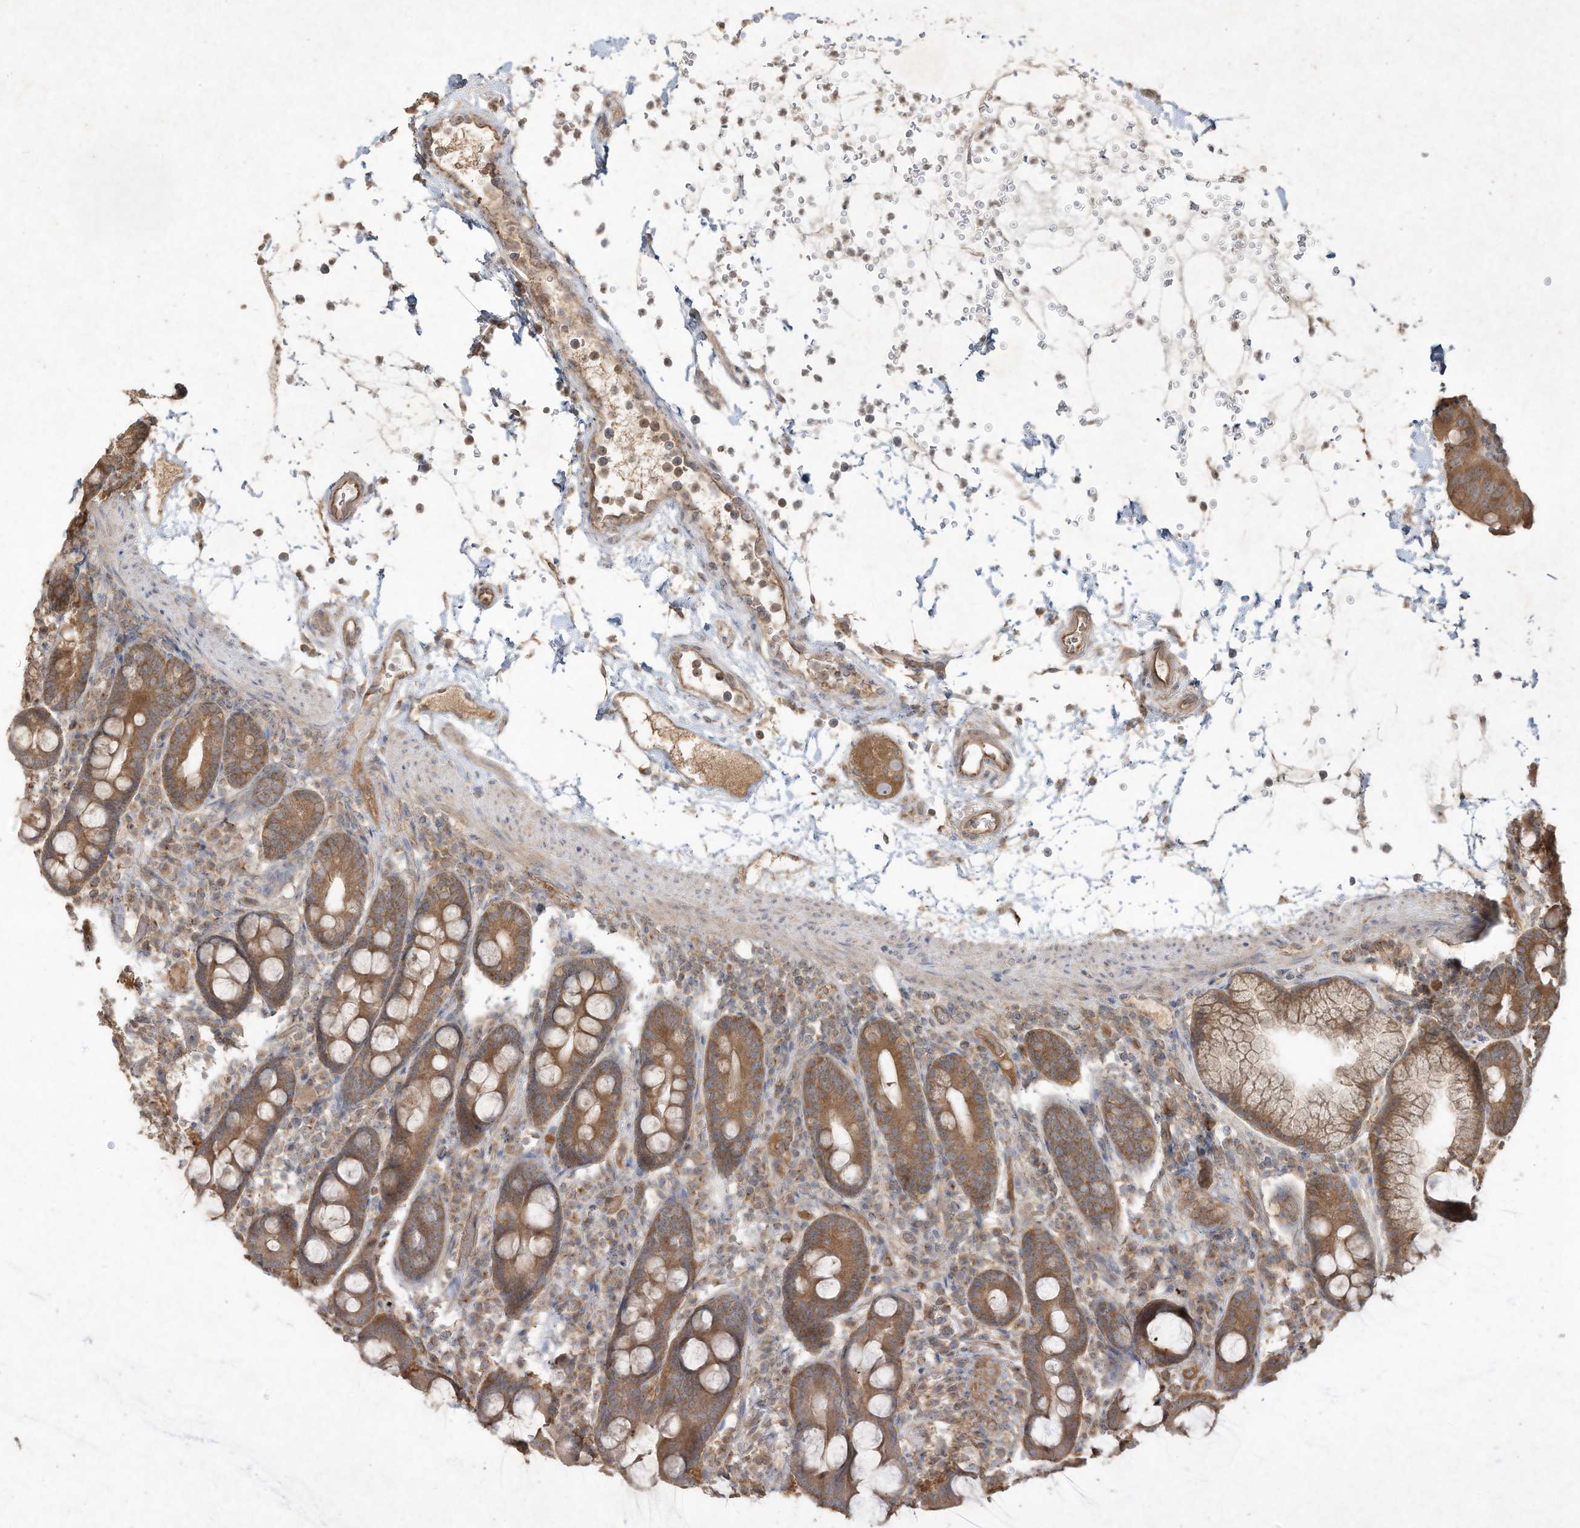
{"staining": {"intensity": "moderate", "quantity": ">75%", "location": "cytoplasmic/membranous"}, "tissue": "duodenum", "cell_type": "Glandular cells", "image_type": "normal", "snomed": [{"axis": "morphology", "description": "Normal tissue, NOS"}, {"axis": "topography", "description": "Duodenum"}], "caption": "Protein staining of unremarkable duodenum displays moderate cytoplasmic/membranous expression in approximately >75% of glandular cells.", "gene": "DYNC1I2", "patient": {"sex": "male", "age": 54}}